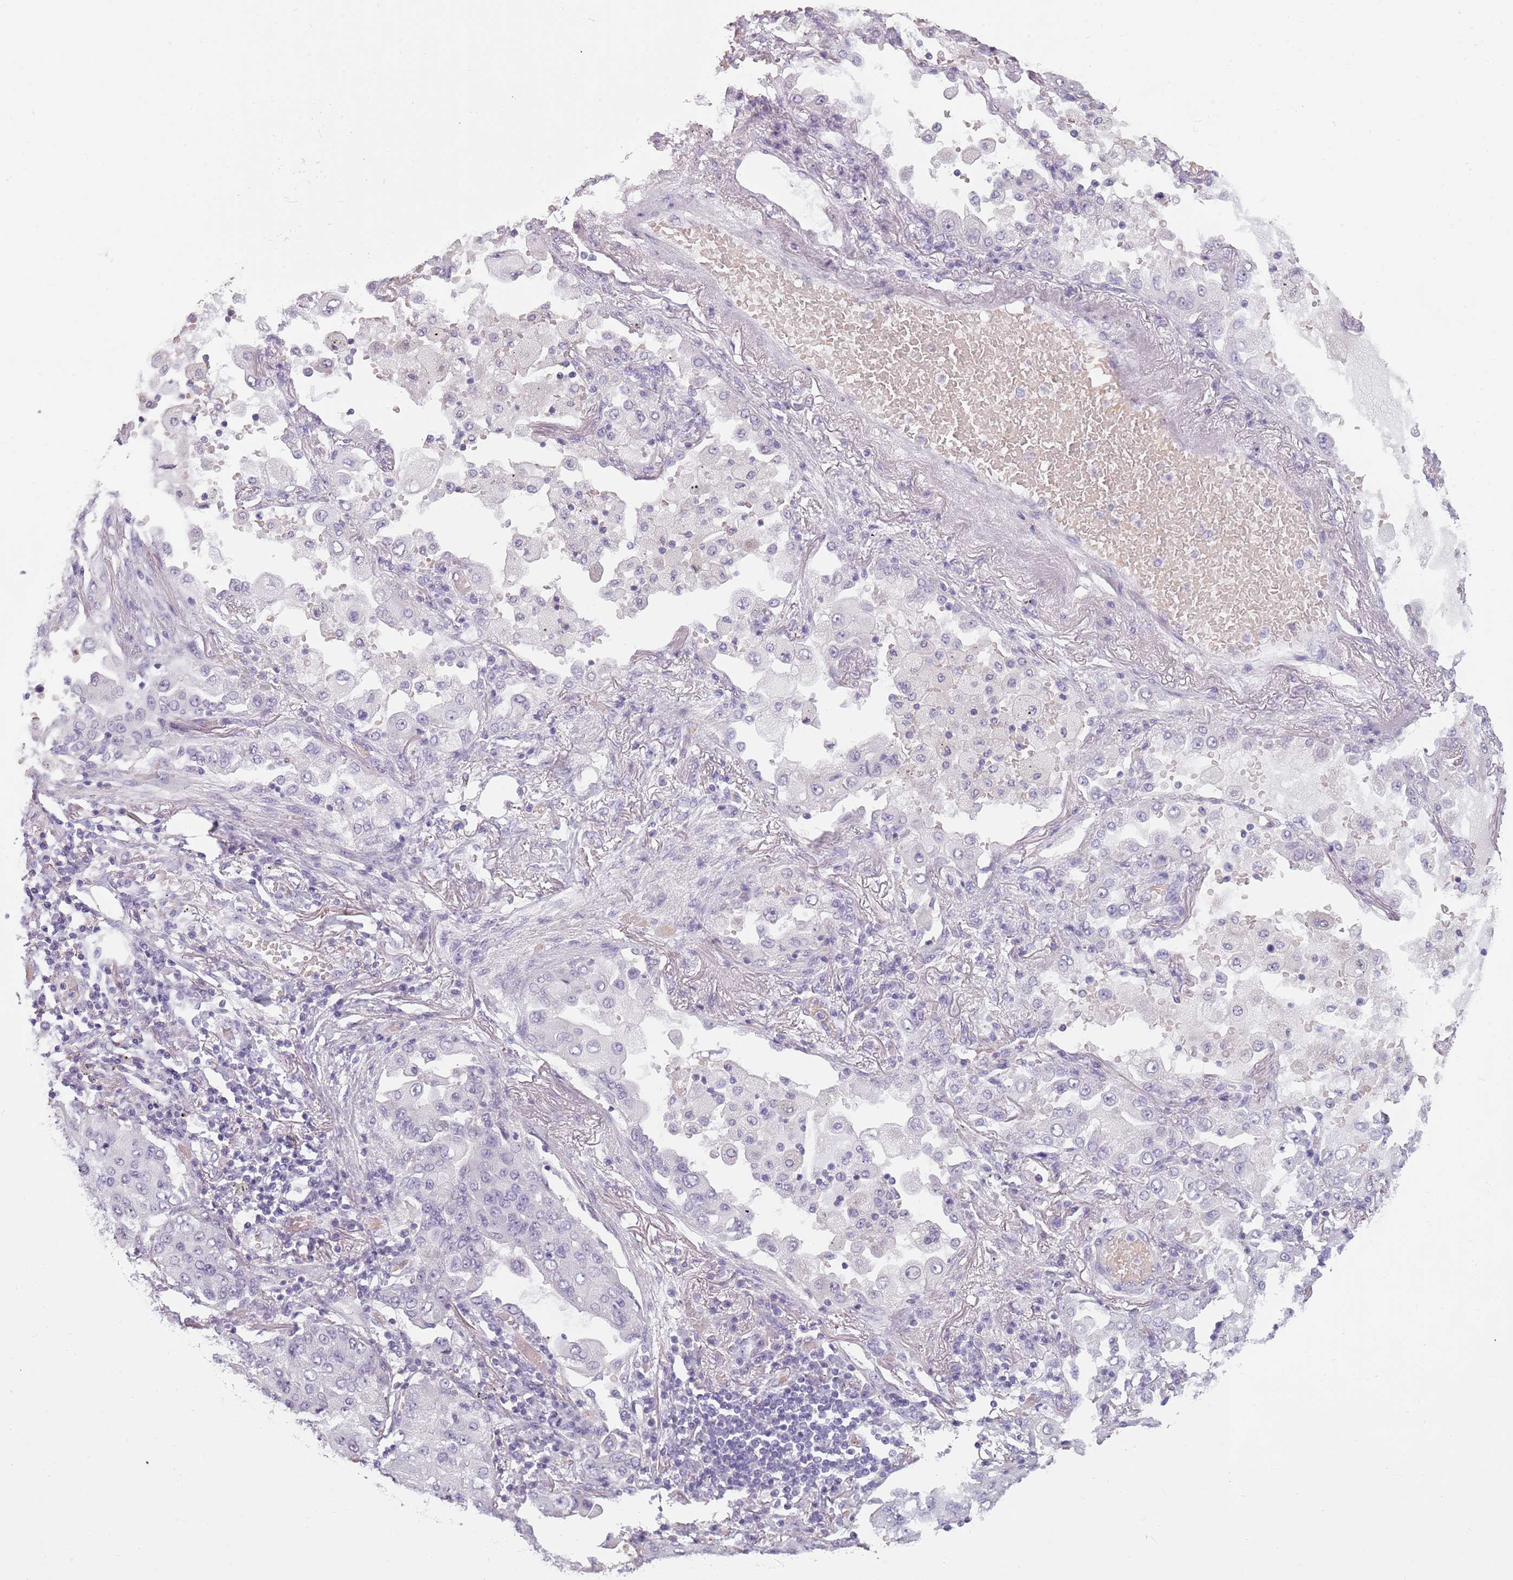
{"staining": {"intensity": "negative", "quantity": "none", "location": "none"}, "tissue": "lung cancer", "cell_type": "Tumor cells", "image_type": "cancer", "snomed": [{"axis": "morphology", "description": "Squamous cell carcinoma, NOS"}, {"axis": "topography", "description": "Lung"}], "caption": "DAB immunohistochemical staining of human lung cancer (squamous cell carcinoma) reveals no significant staining in tumor cells.", "gene": "PIEZO1", "patient": {"sex": "male", "age": 74}}